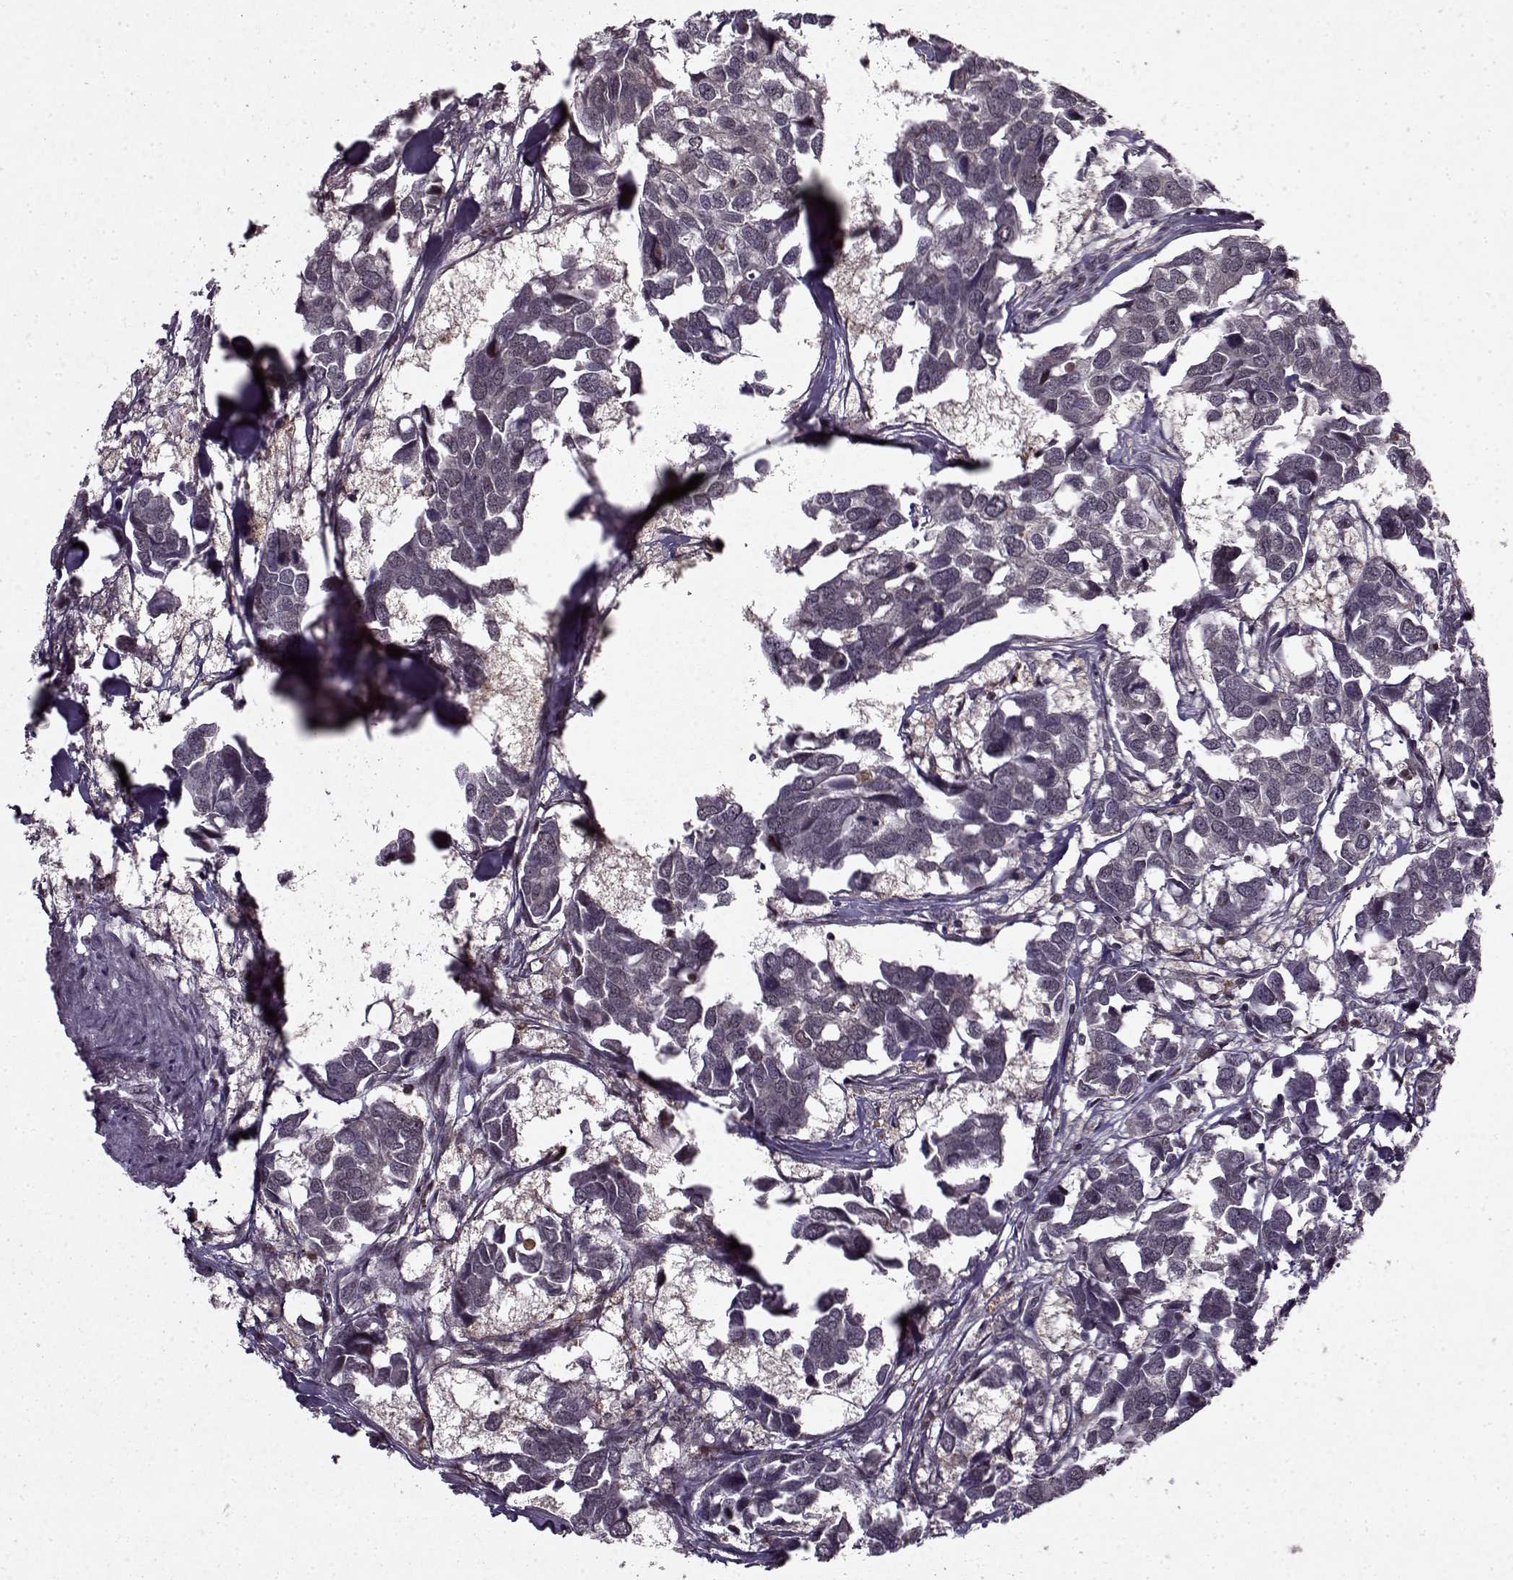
{"staining": {"intensity": "negative", "quantity": "none", "location": "none"}, "tissue": "breast cancer", "cell_type": "Tumor cells", "image_type": "cancer", "snomed": [{"axis": "morphology", "description": "Duct carcinoma"}, {"axis": "topography", "description": "Breast"}], "caption": "A high-resolution image shows IHC staining of breast cancer, which exhibits no significant staining in tumor cells. The staining is performed using DAB brown chromogen with nuclei counter-stained in using hematoxylin.", "gene": "PSMA7", "patient": {"sex": "female", "age": 83}}